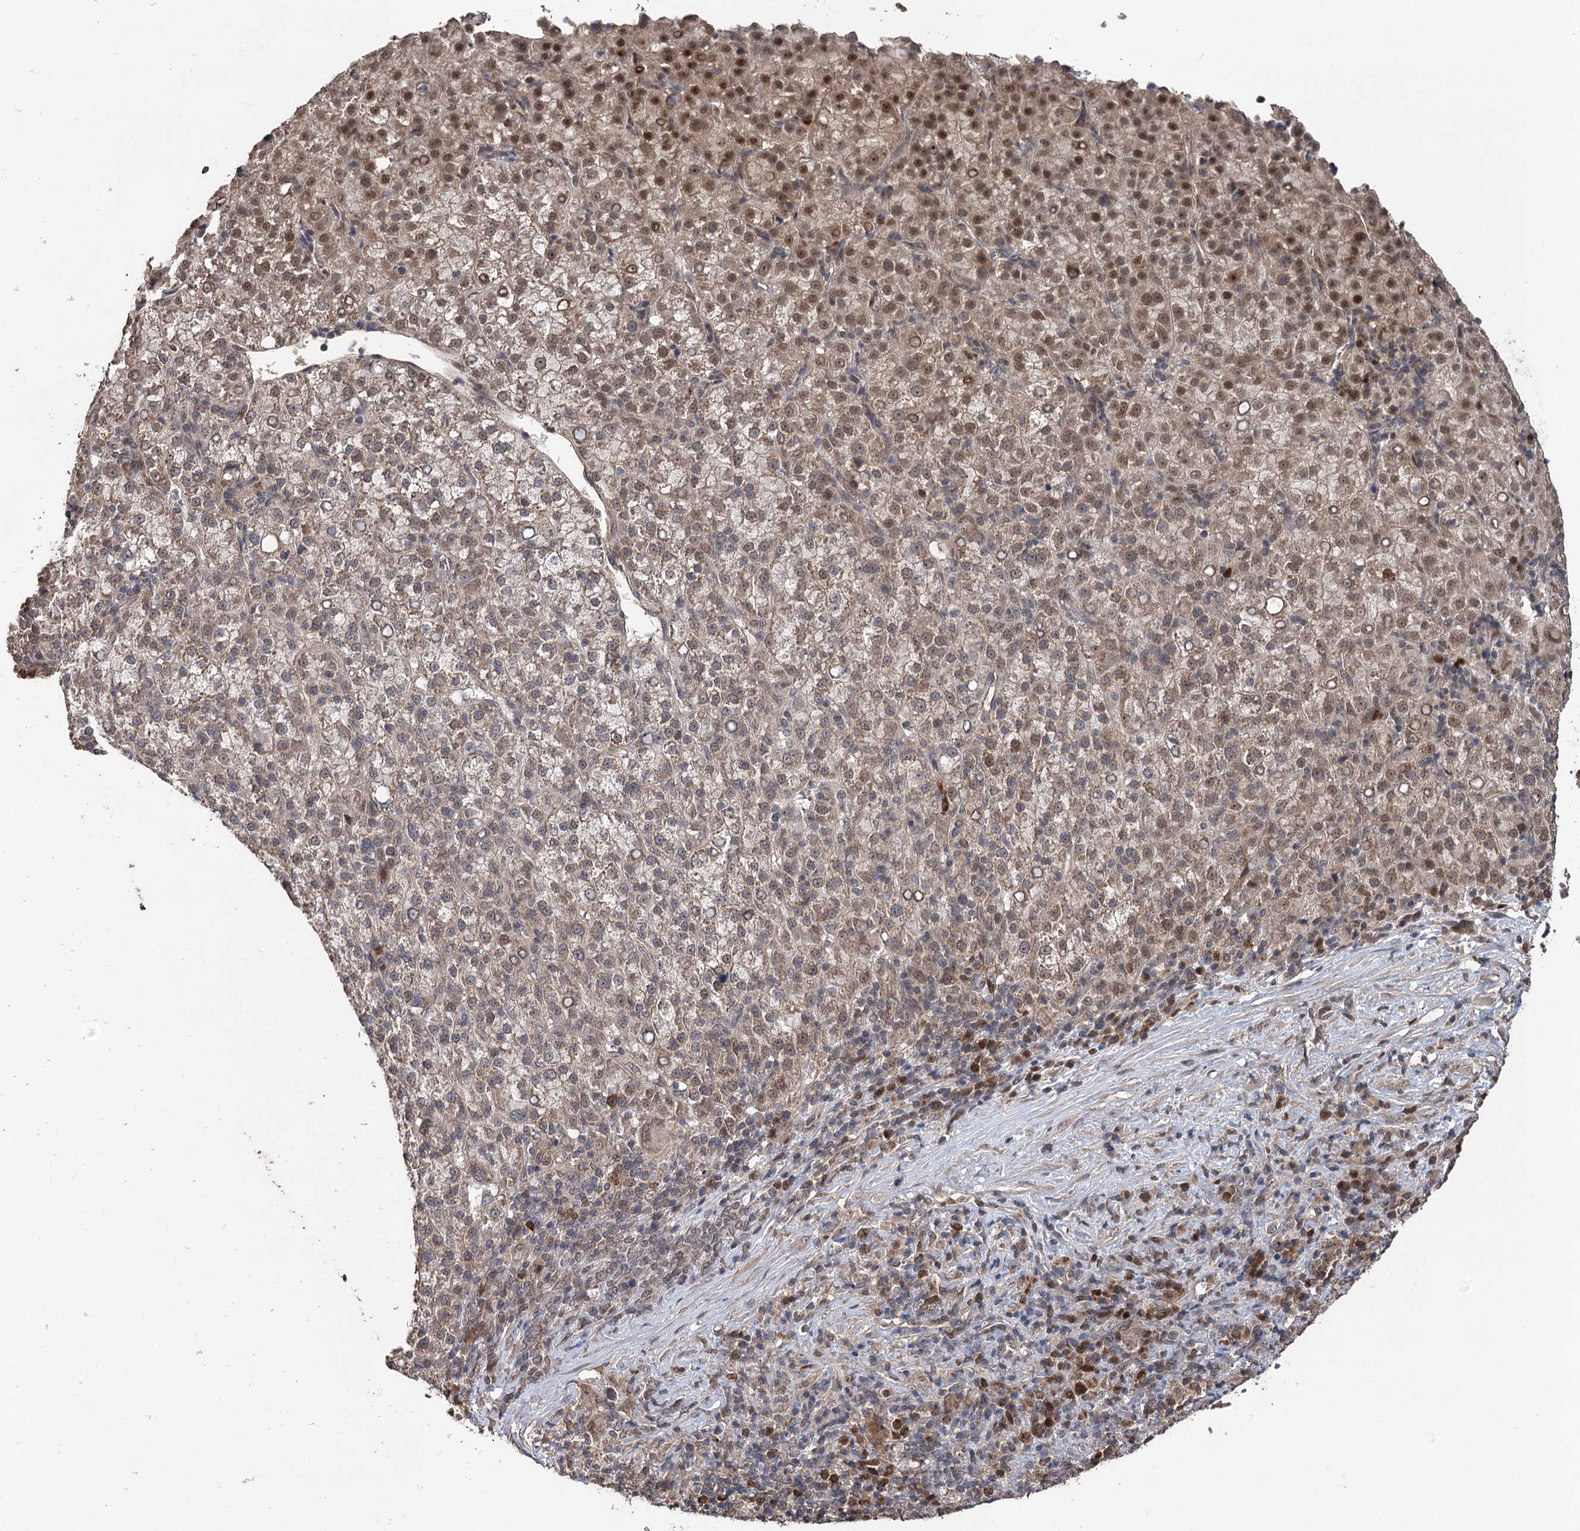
{"staining": {"intensity": "moderate", "quantity": "25%-75%", "location": "cytoplasmic/membranous,nuclear"}, "tissue": "liver cancer", "cell_type": "Tumor cells", "image_type": "cancer", "snomed": [{"axis": "morphology", "description": "Carcinoma, Hepatocellular, NOS"}, {"axis": "topography", "description": "Liver"}], "caption": "Liver hepatocellular carcinoma stained for a protein (brown) exhibits moderate cytoplasmic/membranous and nuclear positive staining in approximately 25%-75% of tumor cells.", "gene": "NOPCHAP1", "patient": {"sex": "female", "age": 58}}